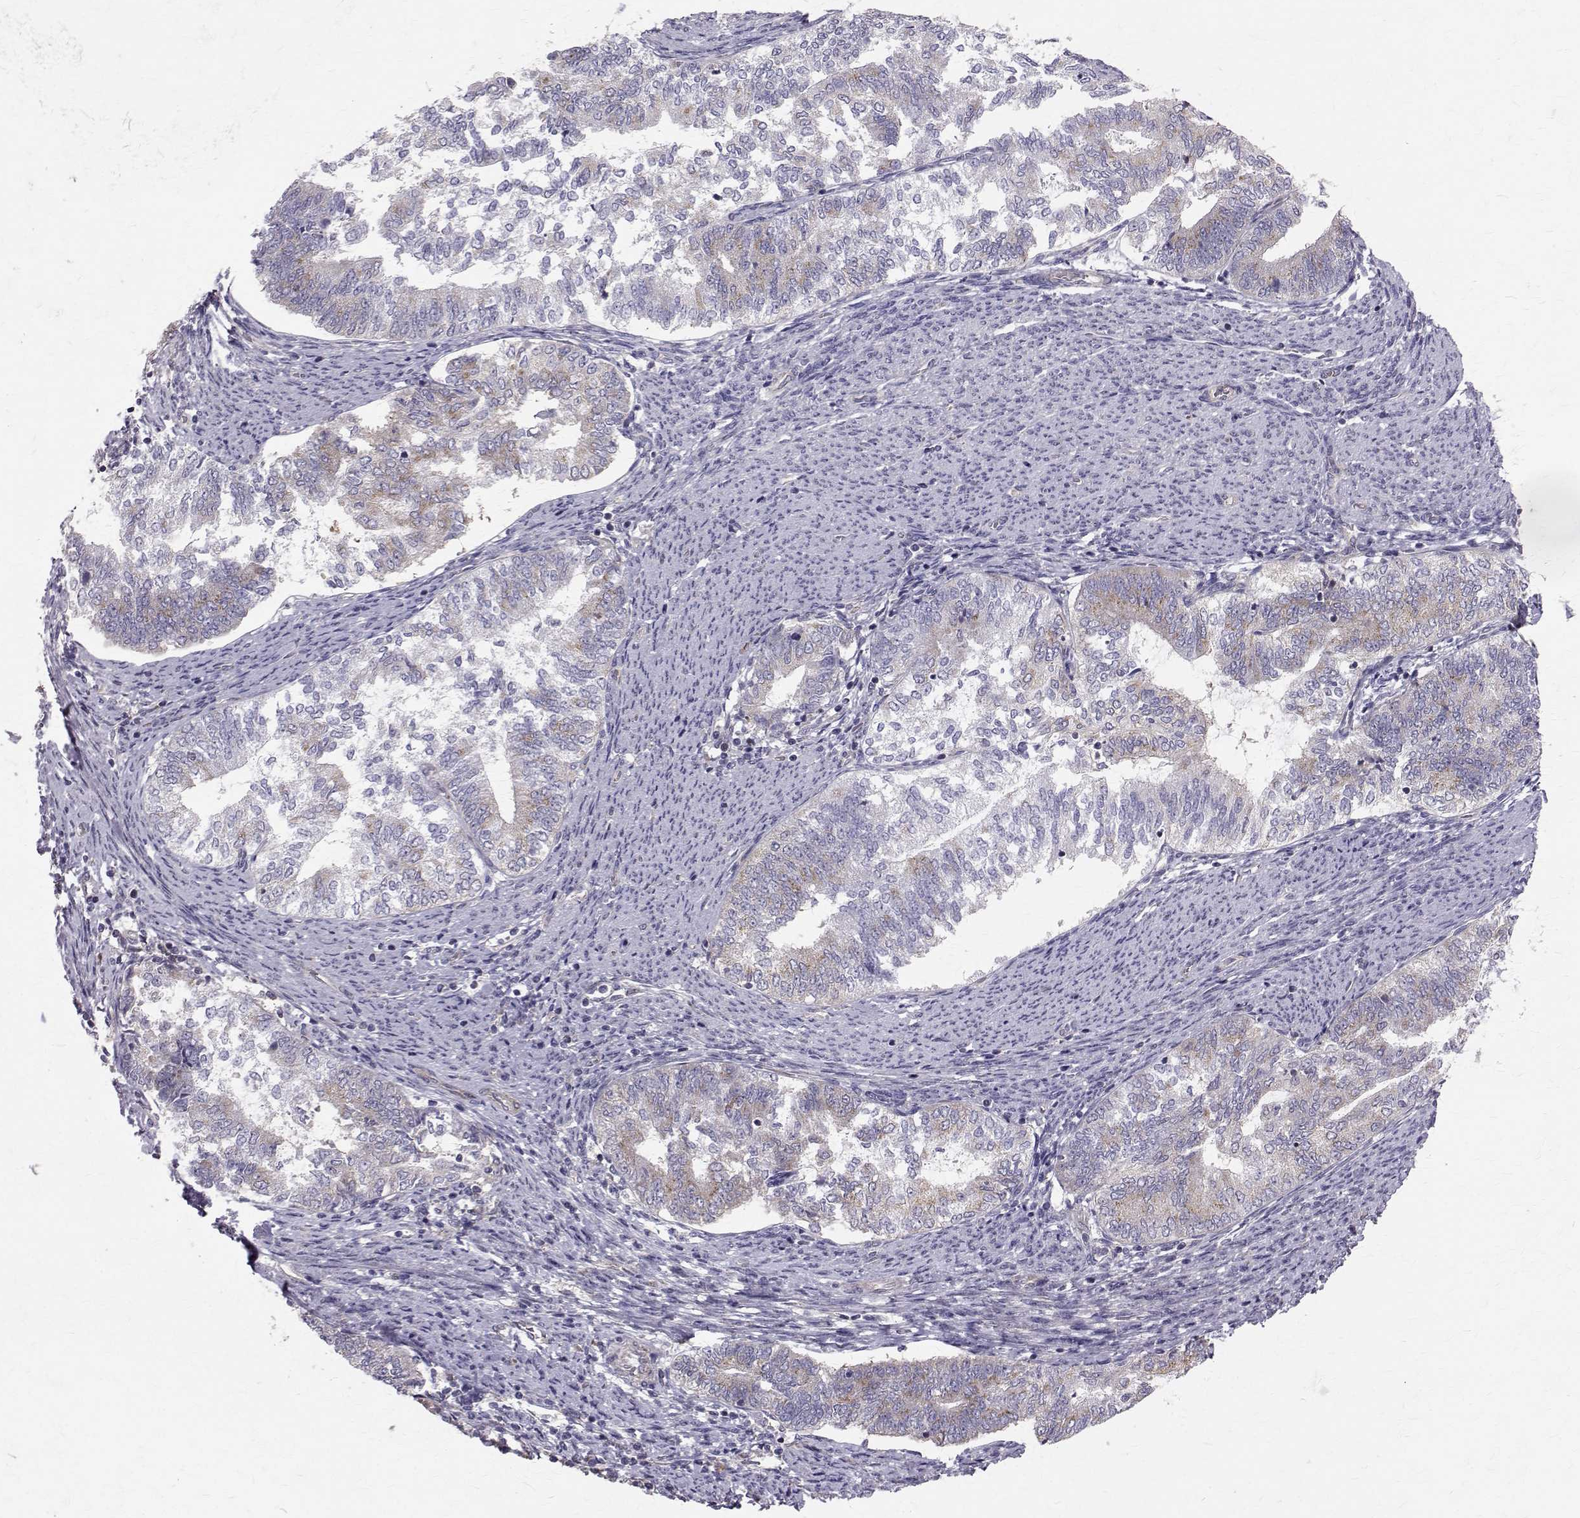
{"staining": {"intensity": "weak", "quantity": "25%-75%", "location": "cytoplasmic/membranous"}, "tissue": "endometrial cancer", "cell_type": "Tumor cells", "image_type": "cancer", "snomed": [{"axis": "morphology", "description": "Adenocarcinoma, NOS"}, {"axis": "topography", "description": "Endometrium"}], "caption": "The histopathology image demonstrates a brown stain indicating the presence of a protein in the cytoplasmic/membranous of tumor cells in endometrial adenocarcinoma.", "gene": "ARFGAP1", "patient": {"sex": "female", "age": 65}}